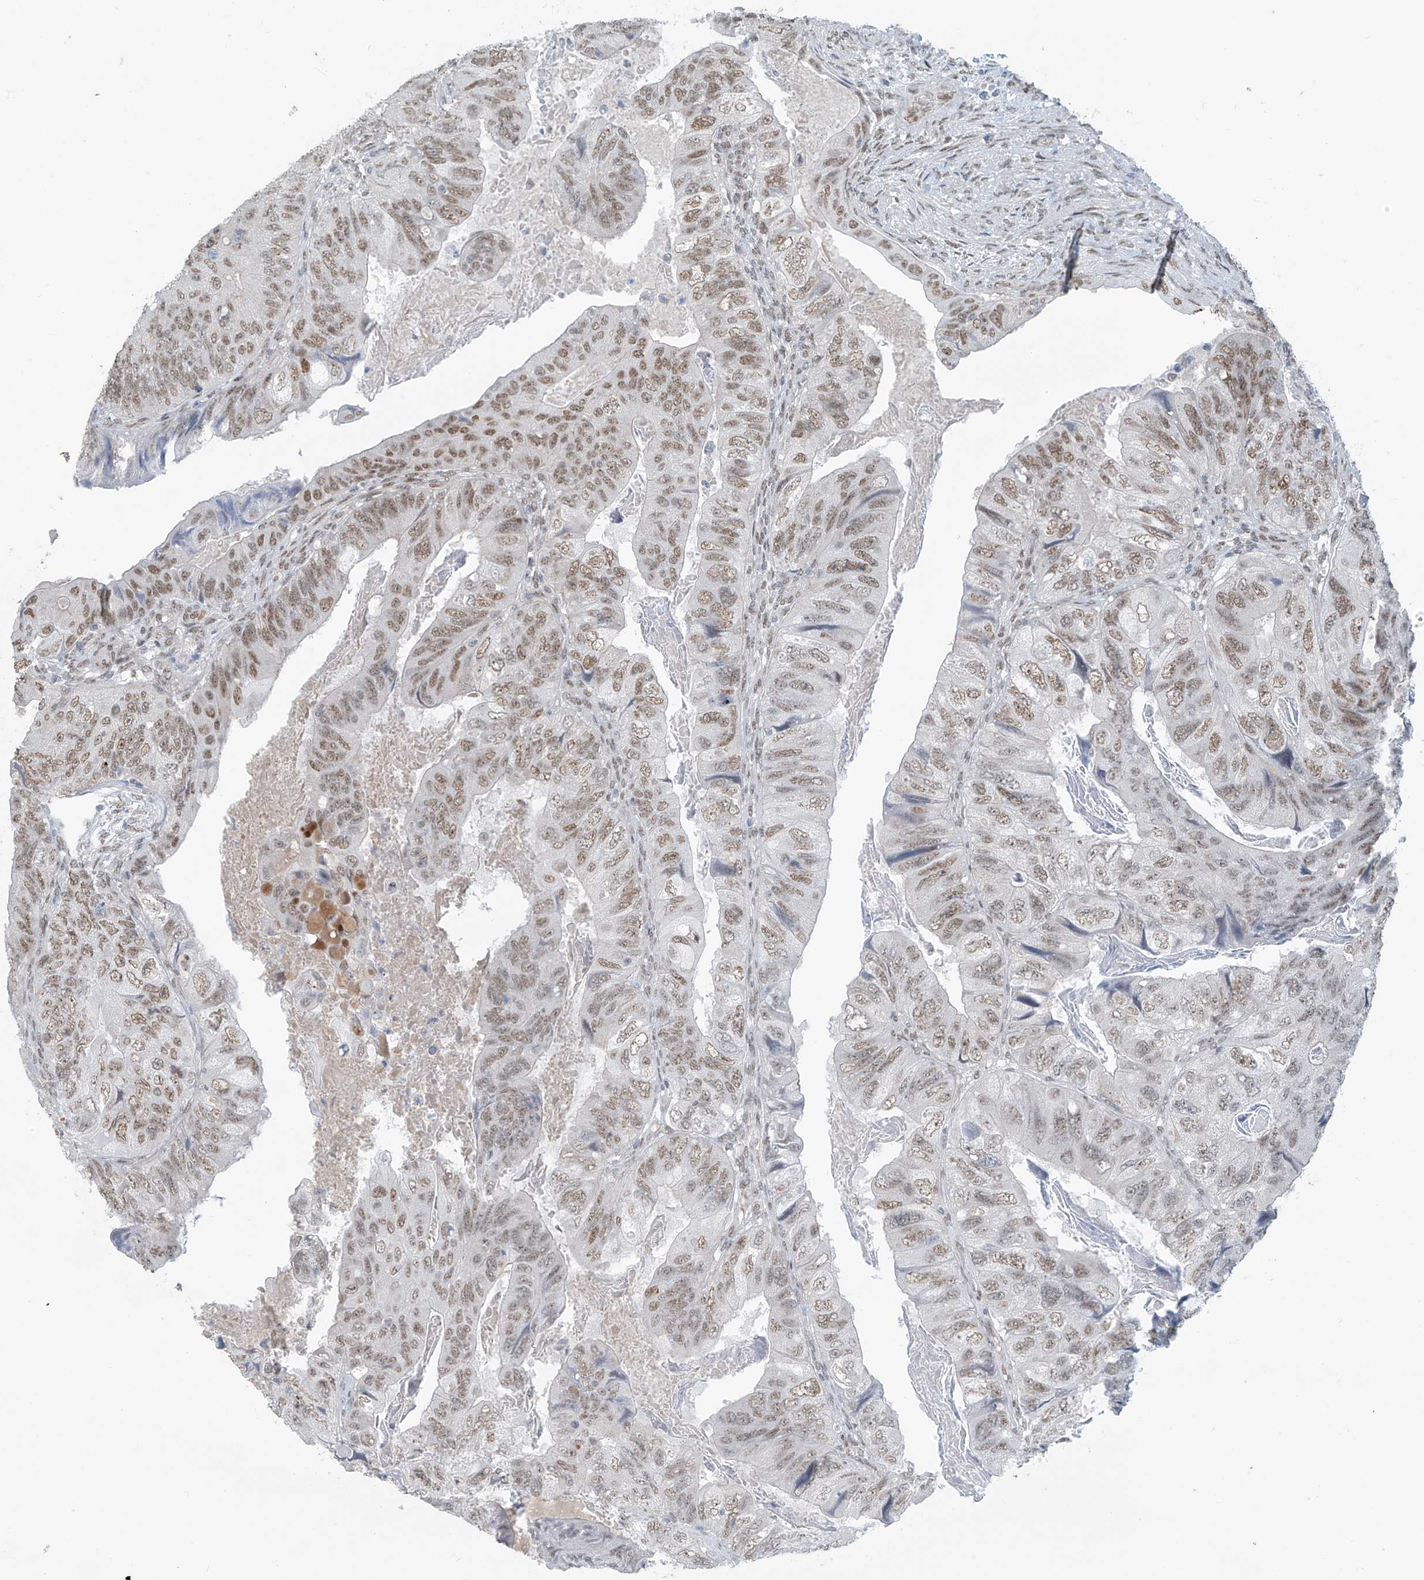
{"staining": {"intensity": "moderate", "quantity": ">75%", "location": "nuclear"}, "tissue": "colorectal cancer", "cell_type": "Tumor cells", "image_type": "cancer", "snomed": [{"axis": "morphology", "description": "Adenocarcinoma, NOS"}, {"axis": "topography", "description": "Rectum"}], "caption": "Protein expression analysis of colorectal cancer reveals moderate nuclear expression in approximately >75% of tumor cells.", "gene": "MCM9", "patient": {"sex": "male", "age": 63}}